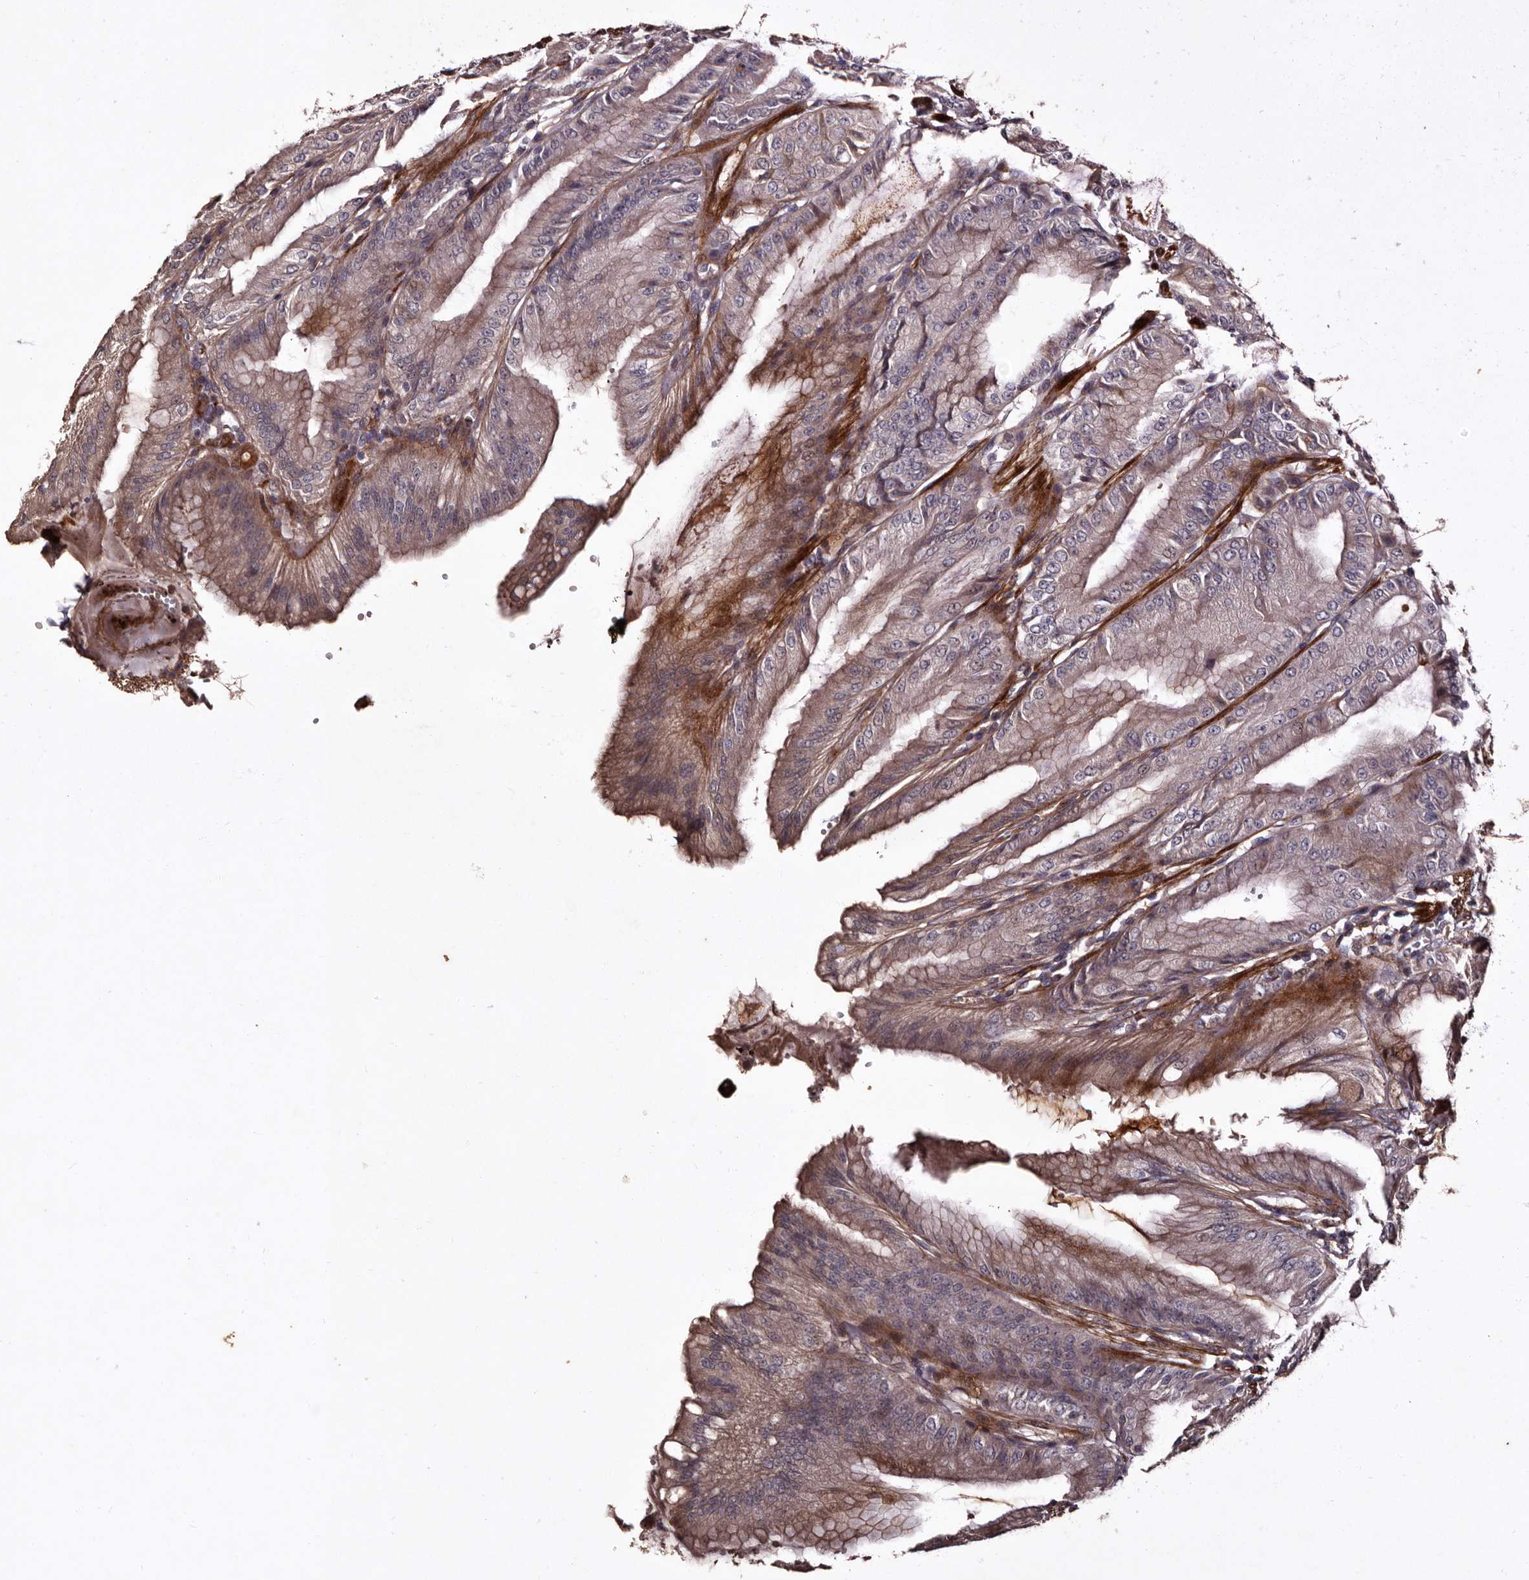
{"staining": {"intensity": "moderate", "quantity": "<25%", "location": "cytoplasmic/membranous"}, "tissue": "stomach", "cell_type": "Glandular cells", "image_type": "normal", "snomed": [{"axis": "morphology", "description": "Normal tissue, NOS"}, {"axis": "topography", "description": "Stomach, lower"}], "caption": "Protein analysis of normal stomach exhibits moderate cytoplasmic/membranous expression in approximately <25% of glandular cells.", "gene": "PRKD3", "patient": {"sex": "male", "age": 71}}